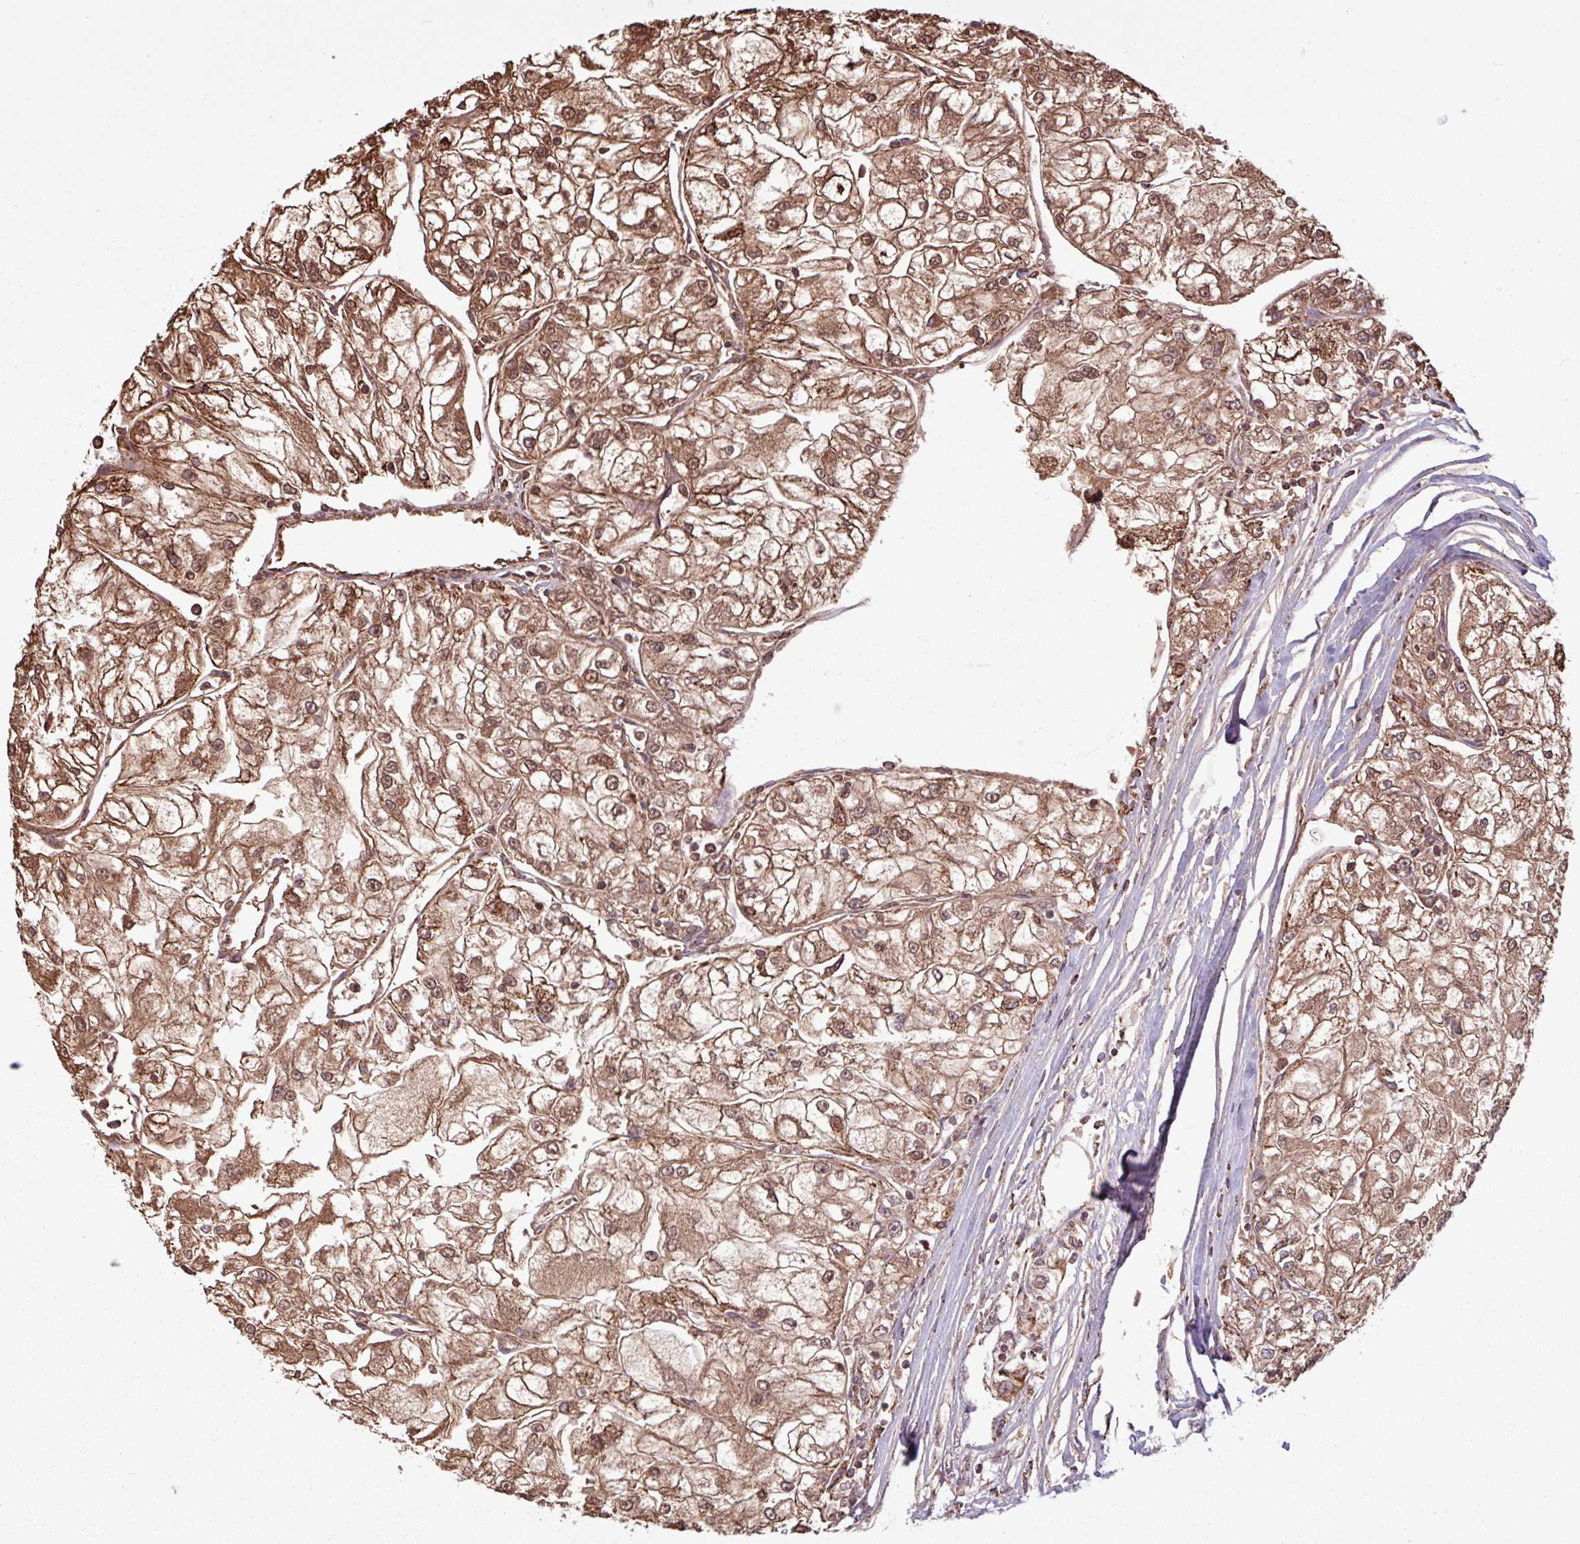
{"staining": {"intensity": "strong", "quantity": ">75%", "location": "cytoplasmic/membranous,nuclear"}, "tissue": "renal cancer", "cell_type": "Tumor cells", "image_type": "cancer", "snomed": [{"axis": "morphology", "description": "Adenocarcinoma, NOS"}, {"axis": "topography", "description": "Kidney"}], "caption": "DAB (3,3'-diaminobenzidine) immunohistochemical staining of human renal cancer (adenocarcinoma) demonstrates strong cytoplasmic/membranous and nuclear protein expression in about >75% of tumor cells. (DAB IHC, brown staining for protein, blue staining for nuclei).", "gene": "ALG8", "patient": {"sex": "female", "age": 72}}